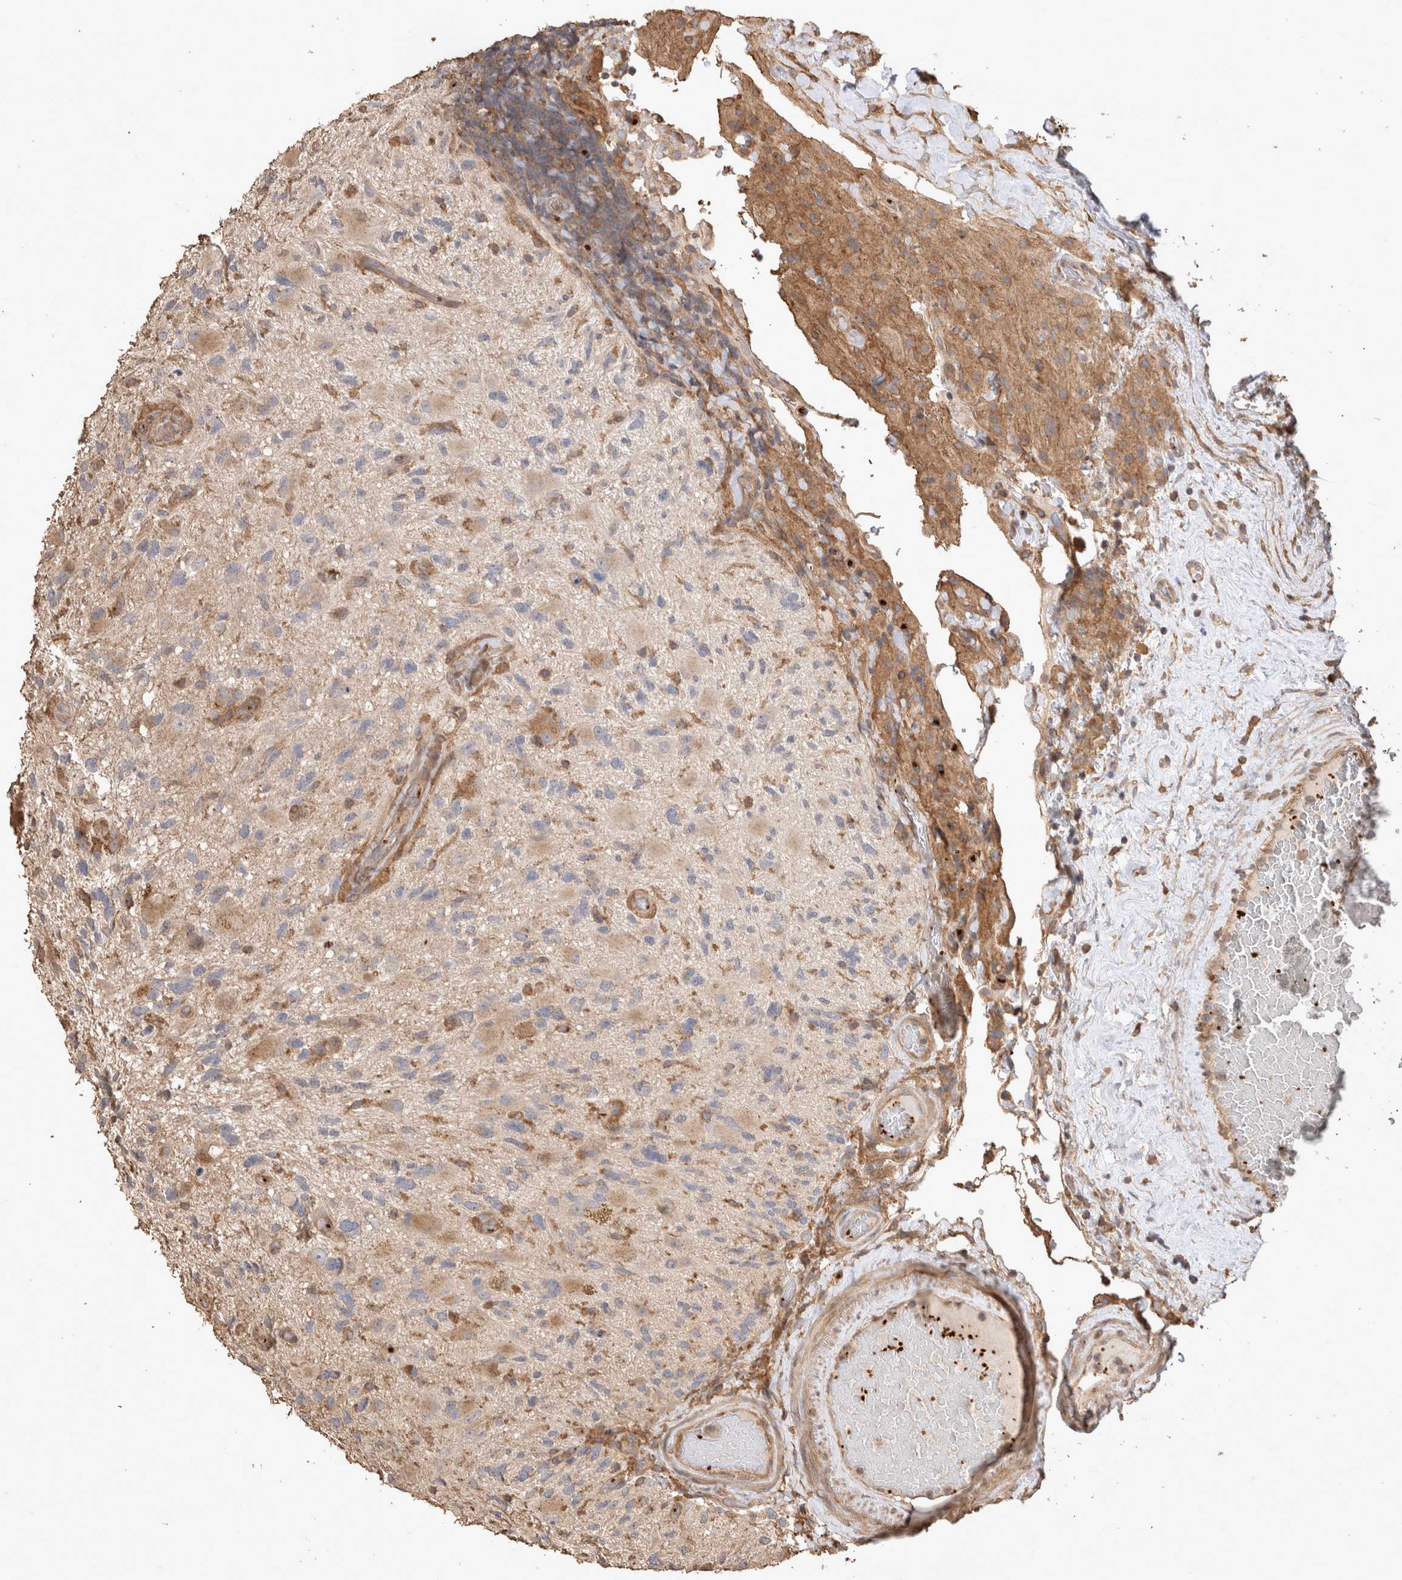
{"staining": {"intensity": "negative", "quantity": "none", "location": "none"}, "tissue": "glioma", "cell_type": "Tumor cells", "image_type": "cancer", "snomed": [{"axis": "morphology", "description": "Glioma, malignant, High grade"}, {"axis": "topography", "description": "Brain"}], "caption": "The immunohistochemistry photomicrograph has no significant staining in tumor cells of glioma tissue. Brightfield microscopy of immunohistochemistry stained with DAB (brown) and hematoxylin (blue), captured at high magnification.", "gene": "SNX31", "patient": {"sex": "male", "age": 33}}